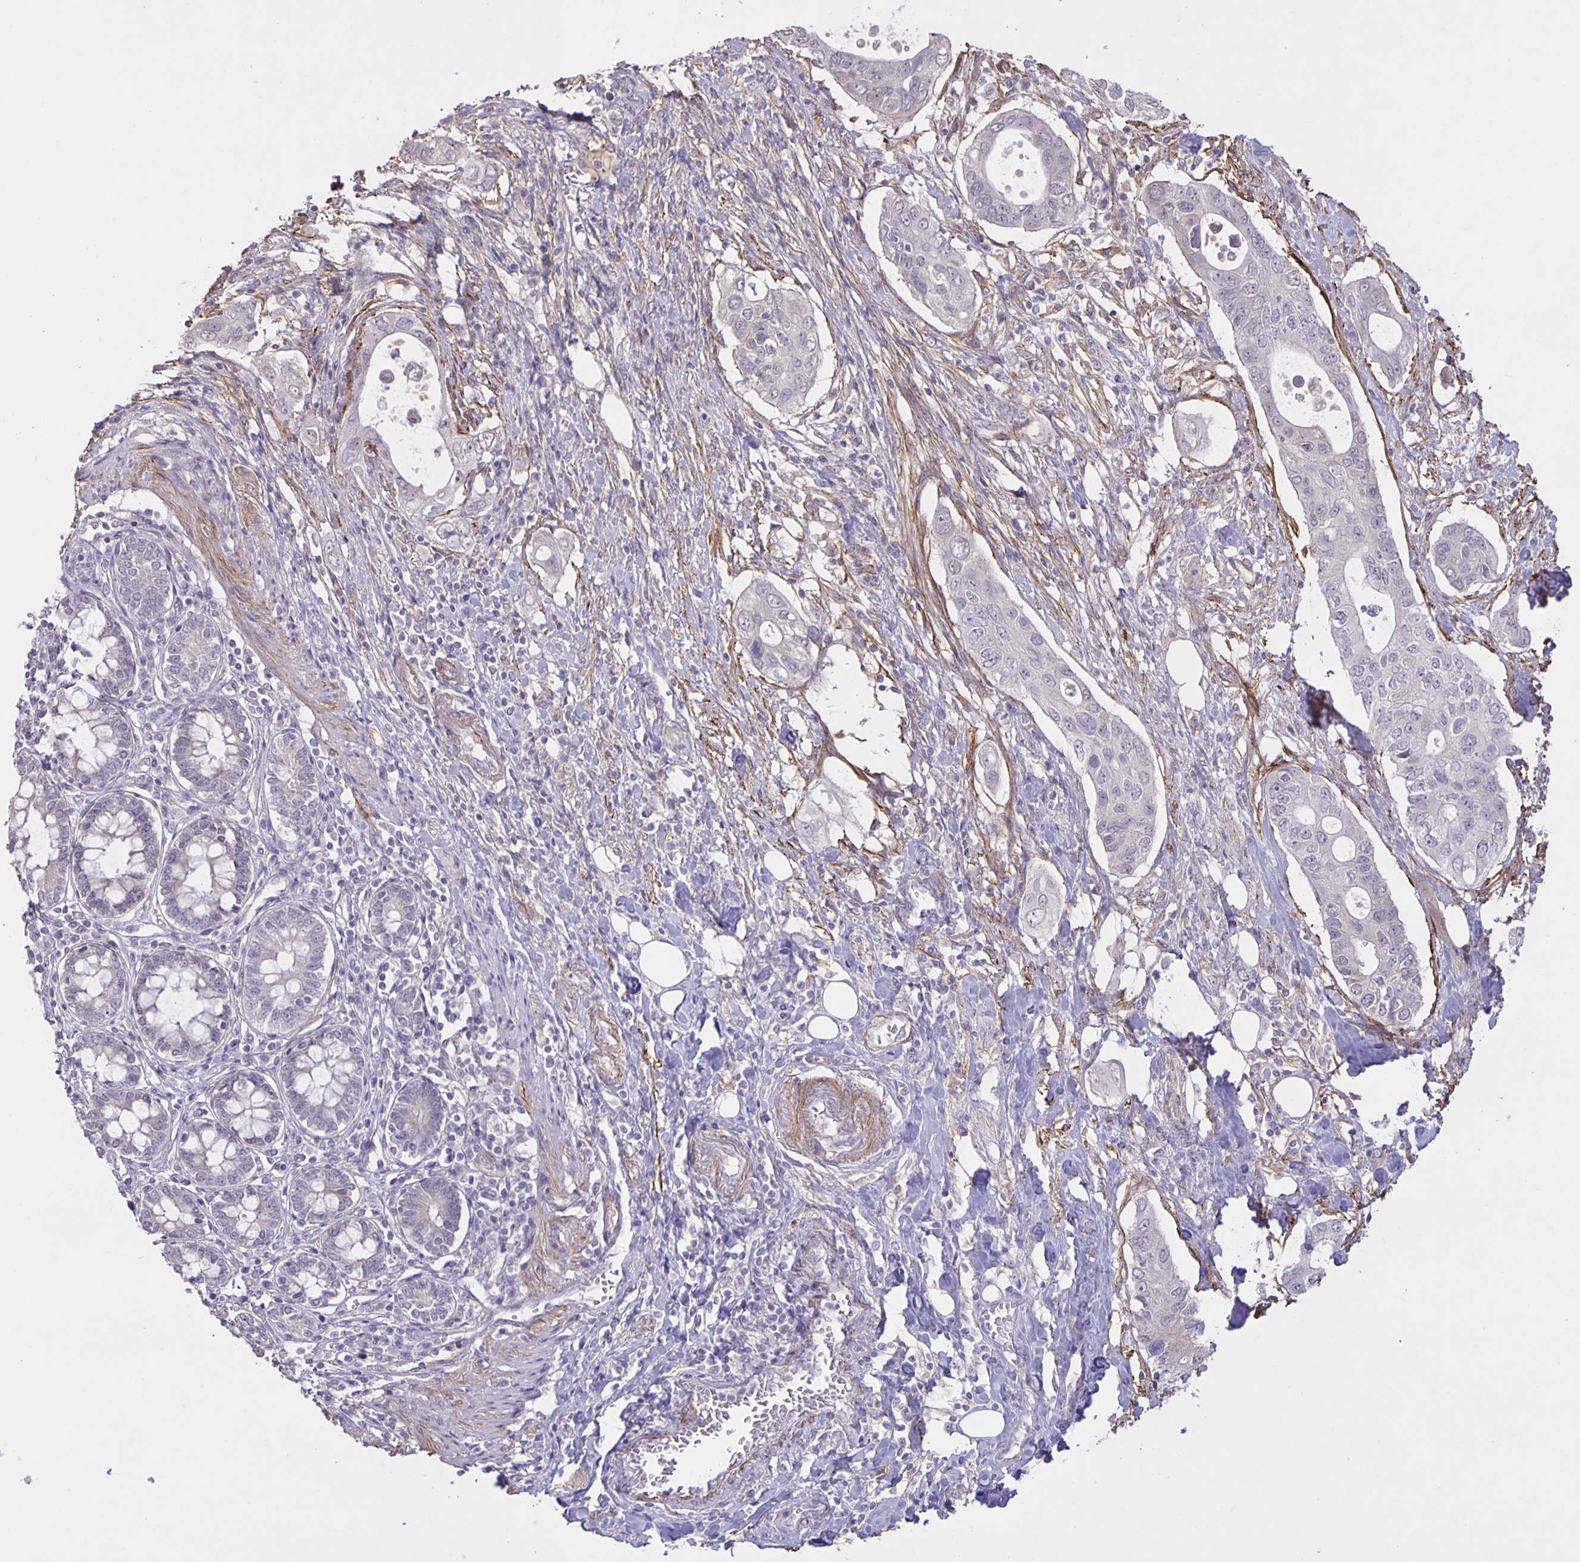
{"staining": {"intensity": "negative", "quantity": "none", "location": "none"}, "tissue": "pancreatic cancer", "cell_type": "Tumor cells", "image_type": "cancer", "snomed": [{"axis": "morphology", "description": "Adenocarcinoma, NOS"}, {"axis": "topography", "description": "Pancreas"}], "caption": "Pancreatic adenocarcinoma stained for a protein using immunohistochemistry (IHC) exhibits no positivity tumor cells.", "gene": "SRCIN1", "patient": {"sex": "female", "age": 63}}